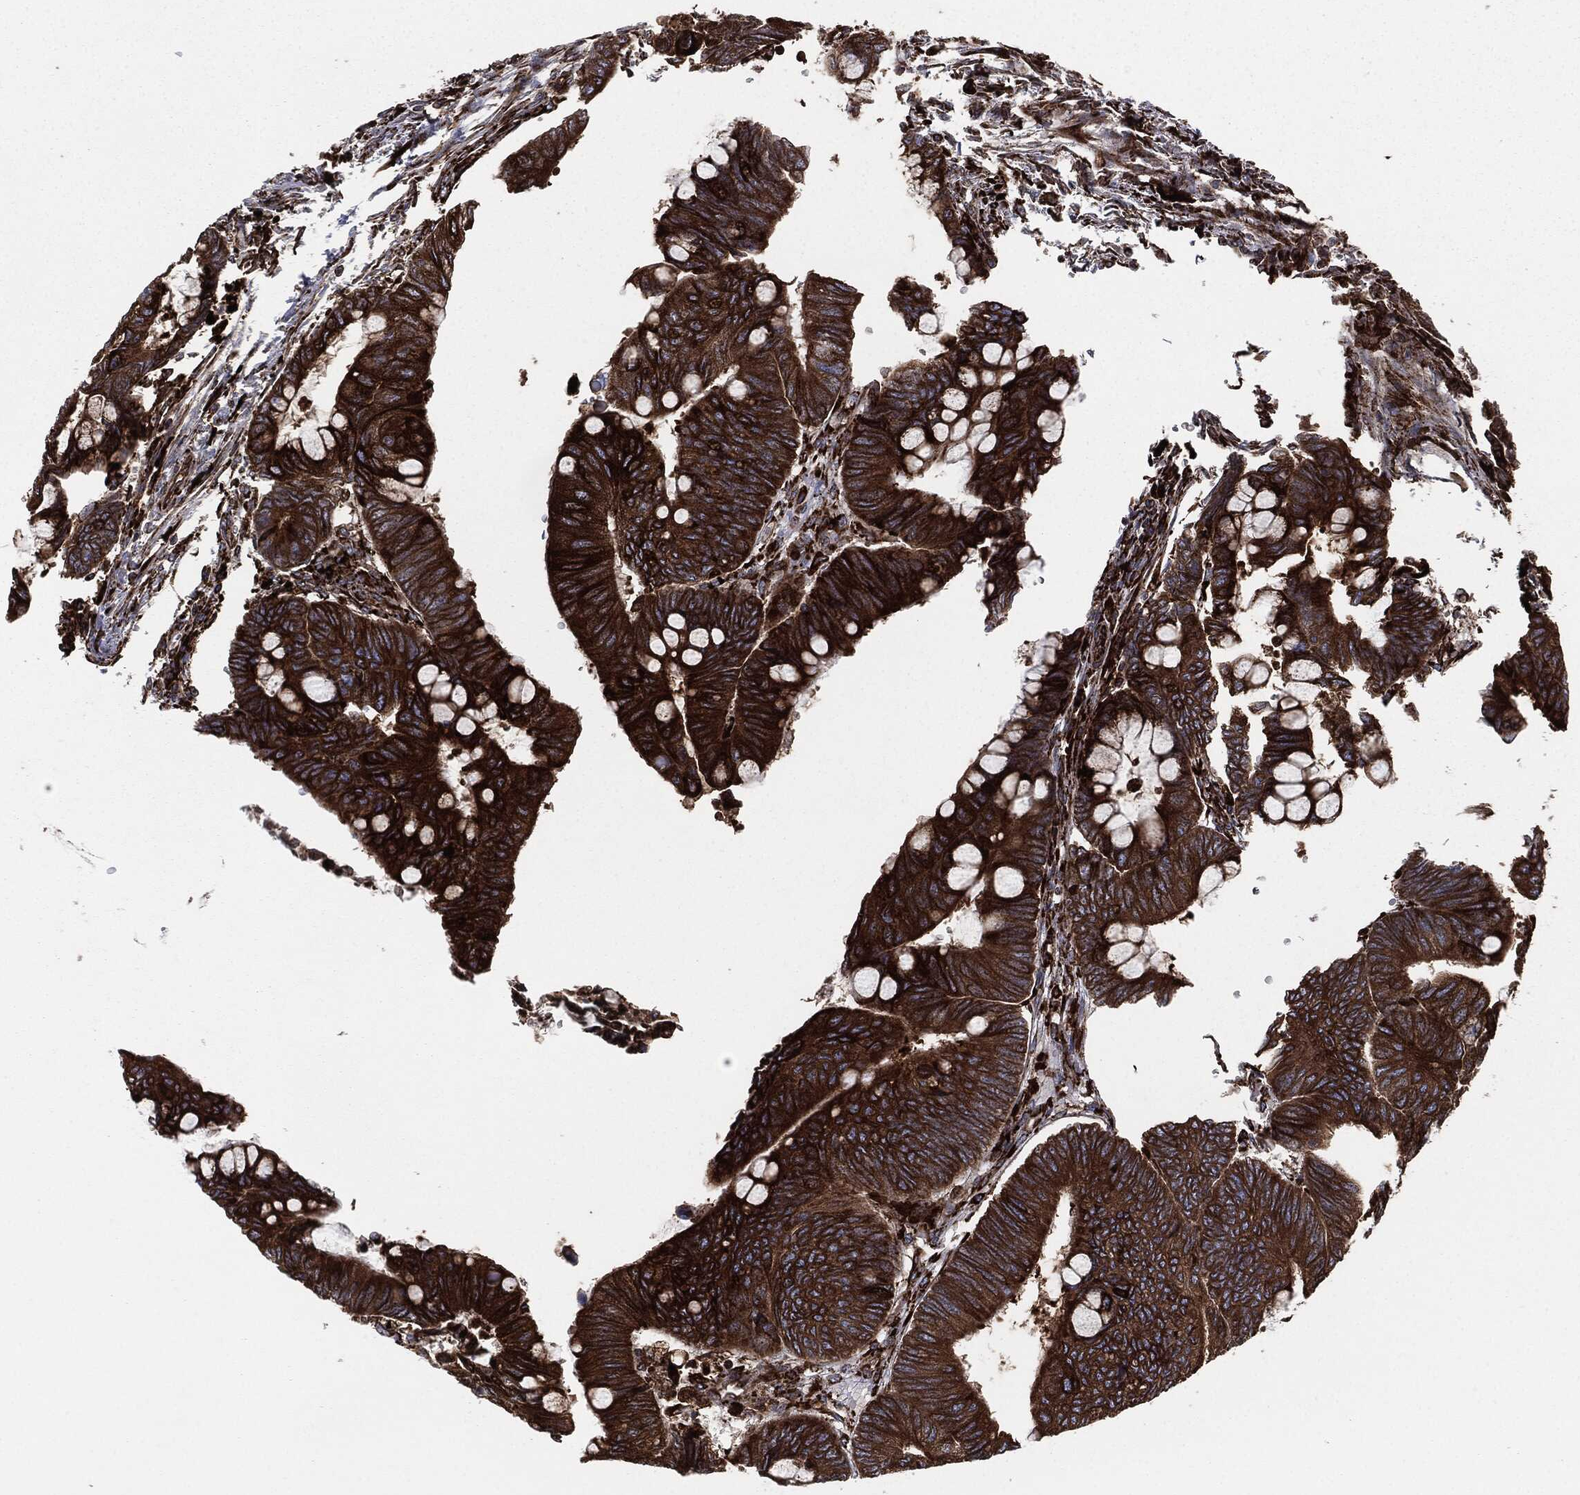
{"staining": {"intensity": "strong", "quantity": ">75%", "location": "cytoplasmic/membranous"}, "tissue": "colorectal cancer", "cell_type": "Tumor cells", "image_type": "cancer", "snomed": [{"axis": "morphology", "description": "Normal tissue, NOS"}, {"axis": "morphology", "description": "Adenocarcinoma, NOS"}, {"axis": "topography", "description": "Rectum"}, {"axis": "topography", "description": "Peripheral nerve tissue"}], "caption": "This image exhibits IHC staining of human colorectal cancer (adenocarcinoma), with high strong cytoplasmic/membranous staining in approximately >75% of tumor cells.", "gene": "CALR", "patient": {"sex": "male", "age": 92}}